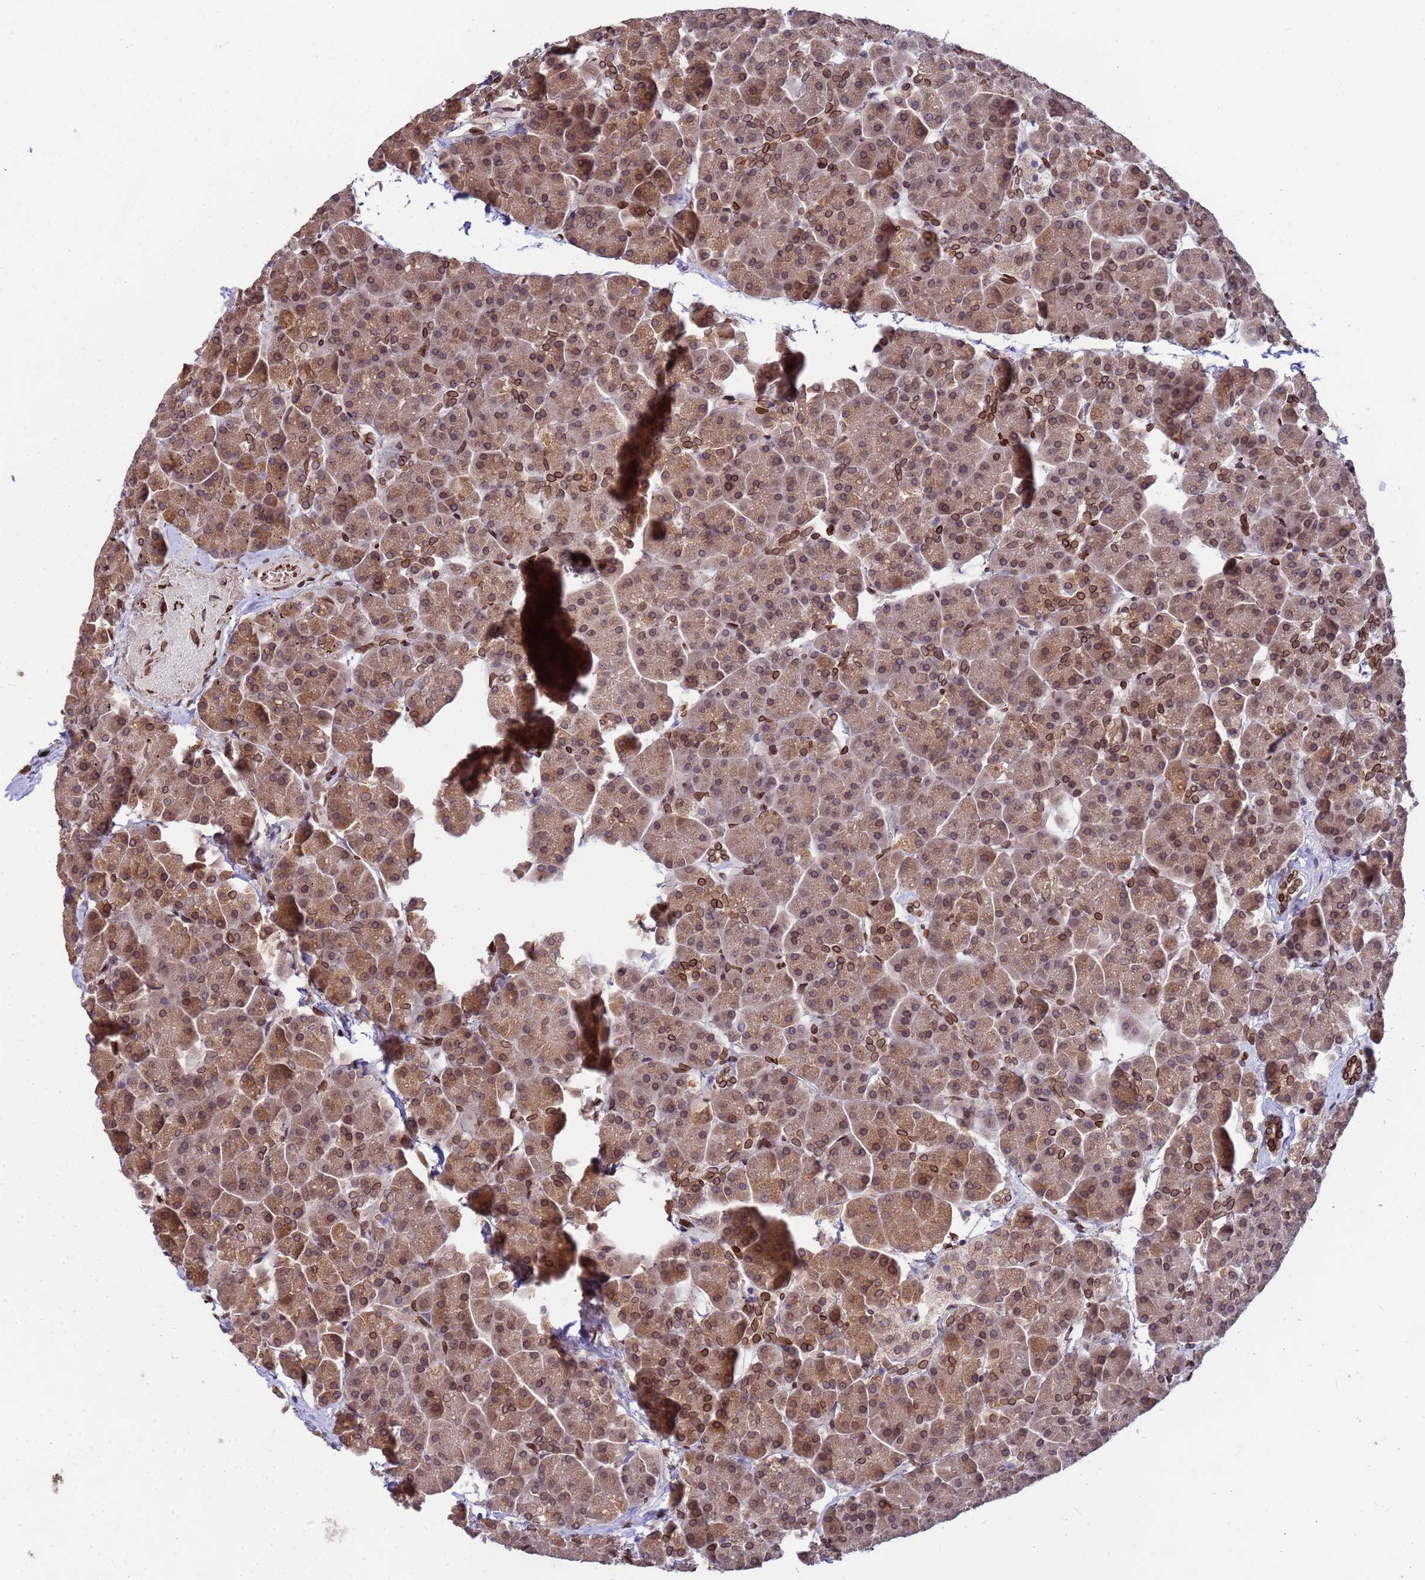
{"staining": {"intensity": "moderate", "quantity": ">75%", "location": "cytoplasmic/membranous,nuclear"}, "tissue": "pancreas", "cell_type": "Exocrine glandular cells", "image_type": "normal", "snomed": [{"axis": "morphology", "description": "Normal tissue, NOS"}, {"axis": "topography", "description": "Pancreas"}, {"axis": "topography", "description": "Peripheral nerve tissue"}], "caption": "A micrograph of human pancreas stained for a protein reveals moderate cytoplasmic/membranous,nuclear brown staining in exocrine glandular cells. (Brightfield microscopy of DAB IHC at high magnification).", "gene": "GPR135", "patient": {"sex": "male", "age": 54}}